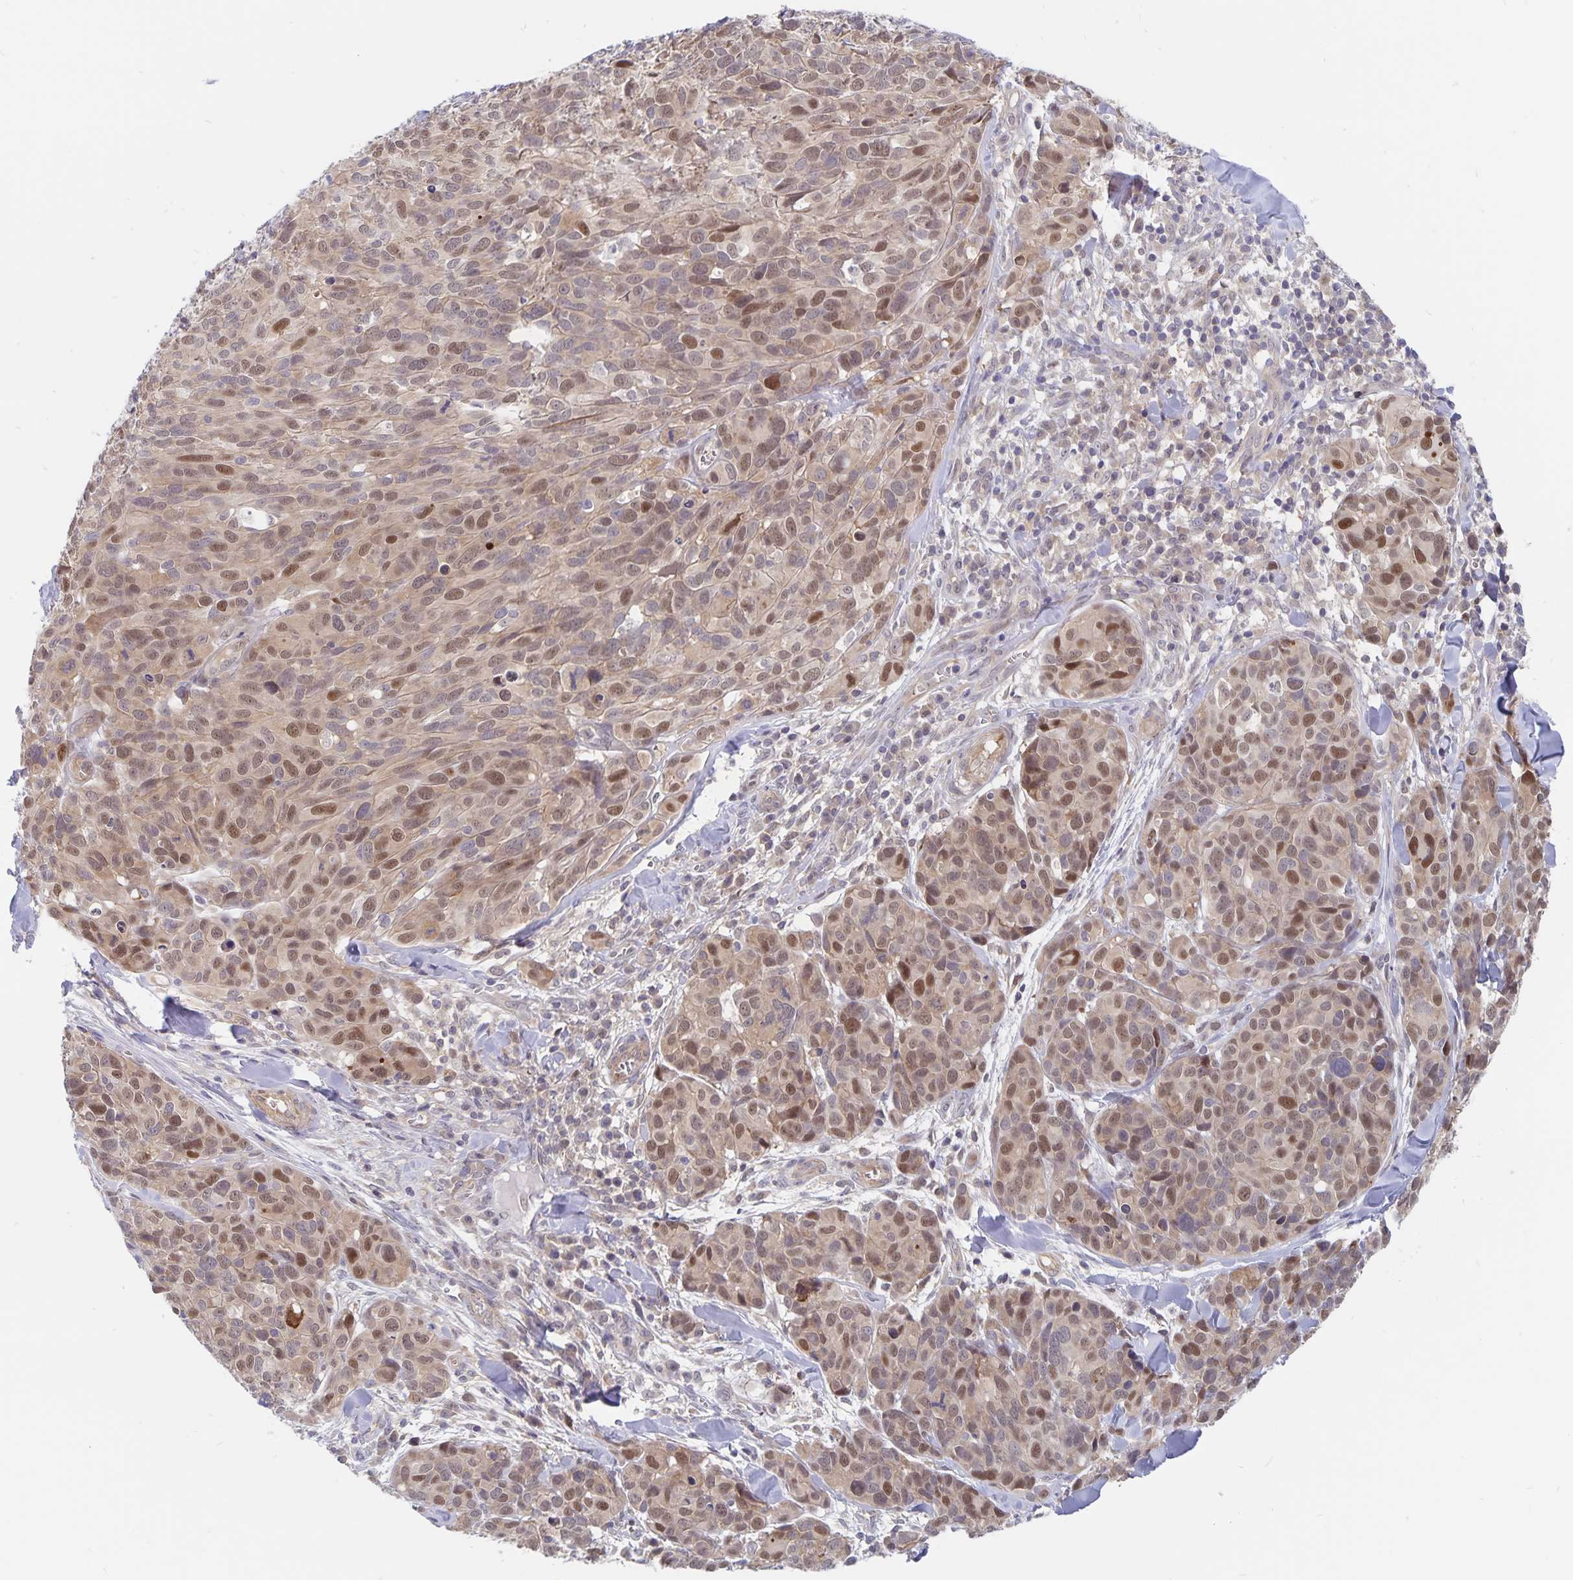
{"staining": {"intensity": "moderate", "quantity": "25%-75%", "location": "nuclear"}, "tissue": "melanoma", "cell_type": "Tumor cells", "image_type": "cancer", "snomed": [{"axis": "morphology", "description": "Malignant melanoma, NOS"}, {"axis": "topography", "description": "Skin"}], "caption": "DAB immunohistochemical staining of human malignant melanoma displays moderate nuclear protein staining in about 25%-75% of tumor cells.", "gene": "BAG6", "patient": {"sex": "male", "age": 51}}